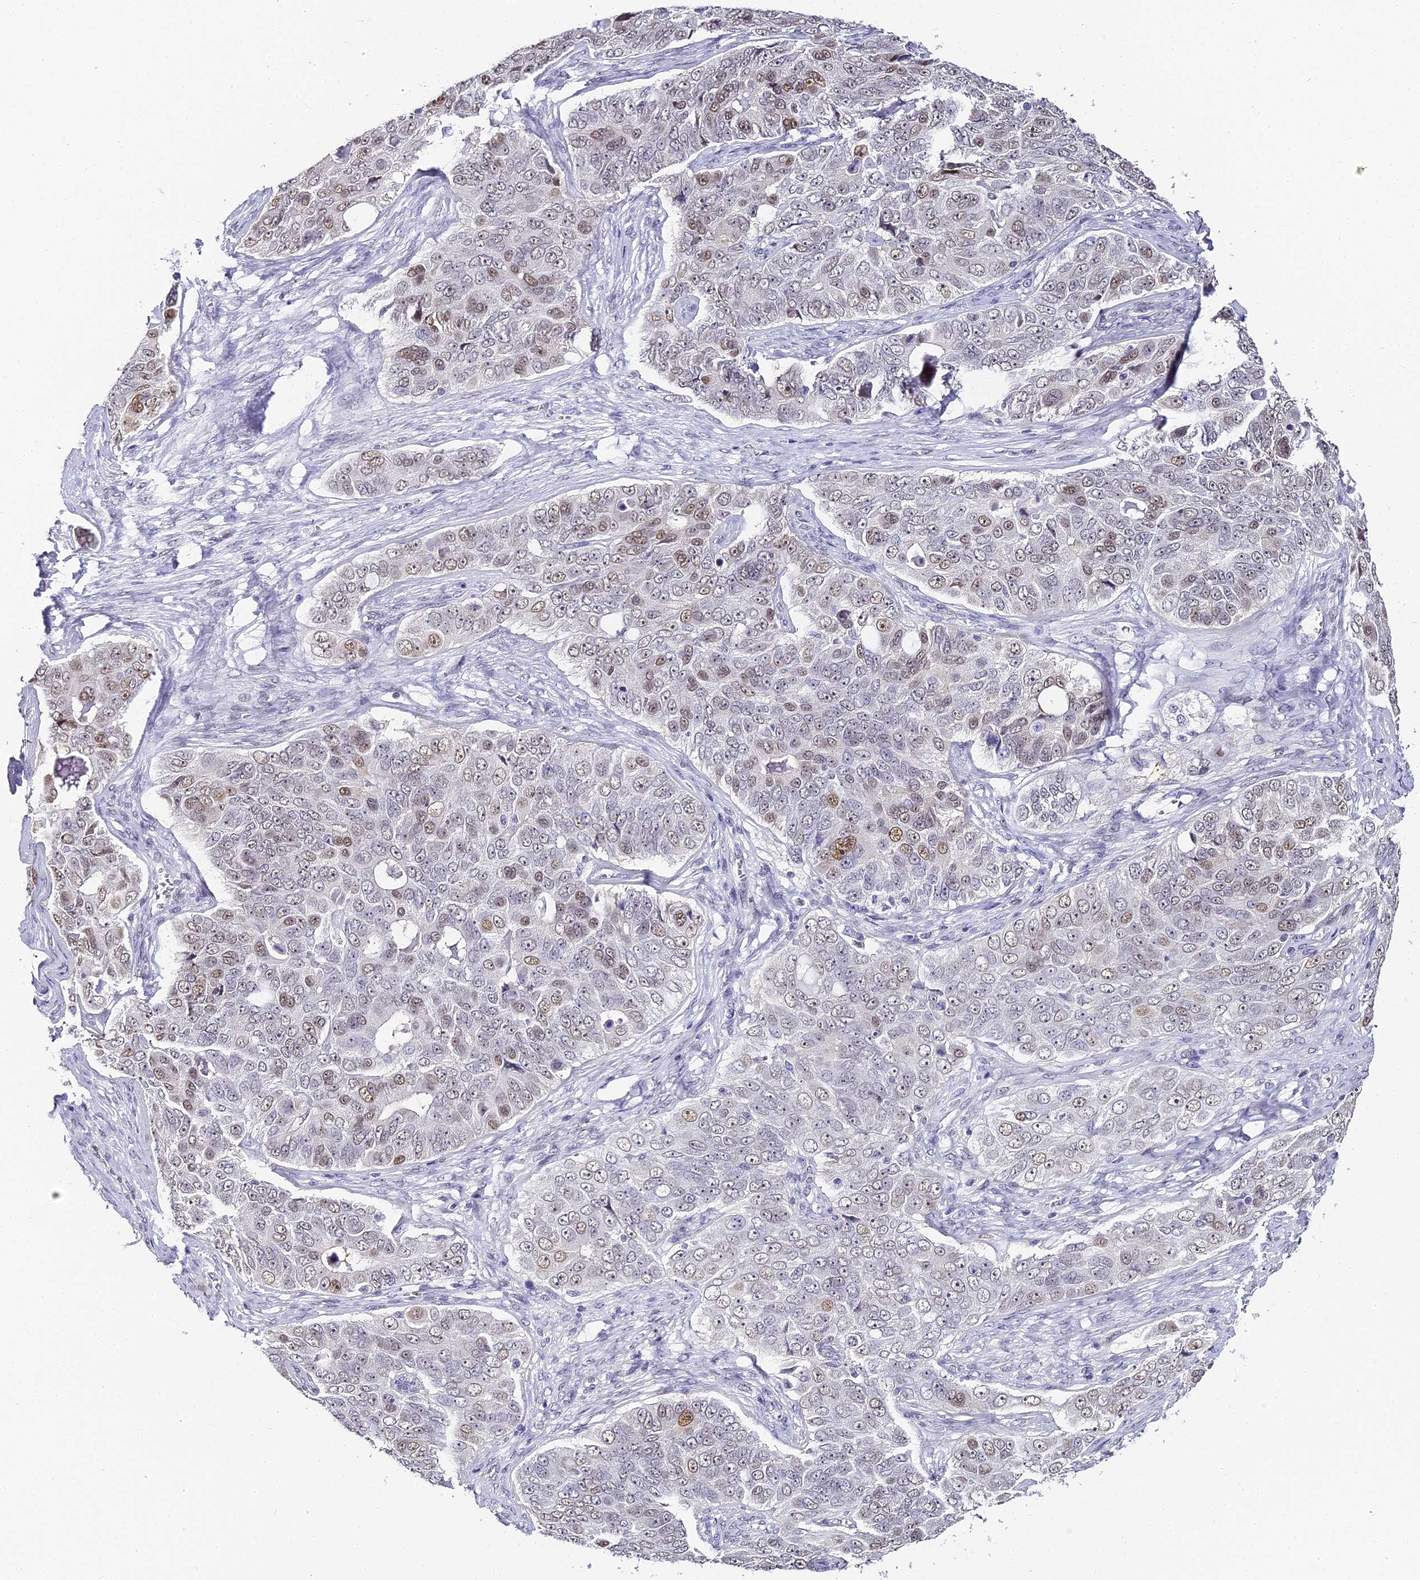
{"staining": {"intensity": "weak", "quantity": "25%-75%", "location": "nuclear"}, "tissue": "ovarian cancer", "cell_type": "Tumor cells", "image_type": "cancer", "snomed": [{"axis": "morphology", "description": "Carcinoma, endometroid"}, {"axis": "topography", "description": "Ovary"}], "caption": "Human ovarian endometroid carcinoma stained with a protein marker shows weak staining in tumor cells.", "gene": "ABHD14A-ACY1", "patient": {"sex": "female", "age": 51}}